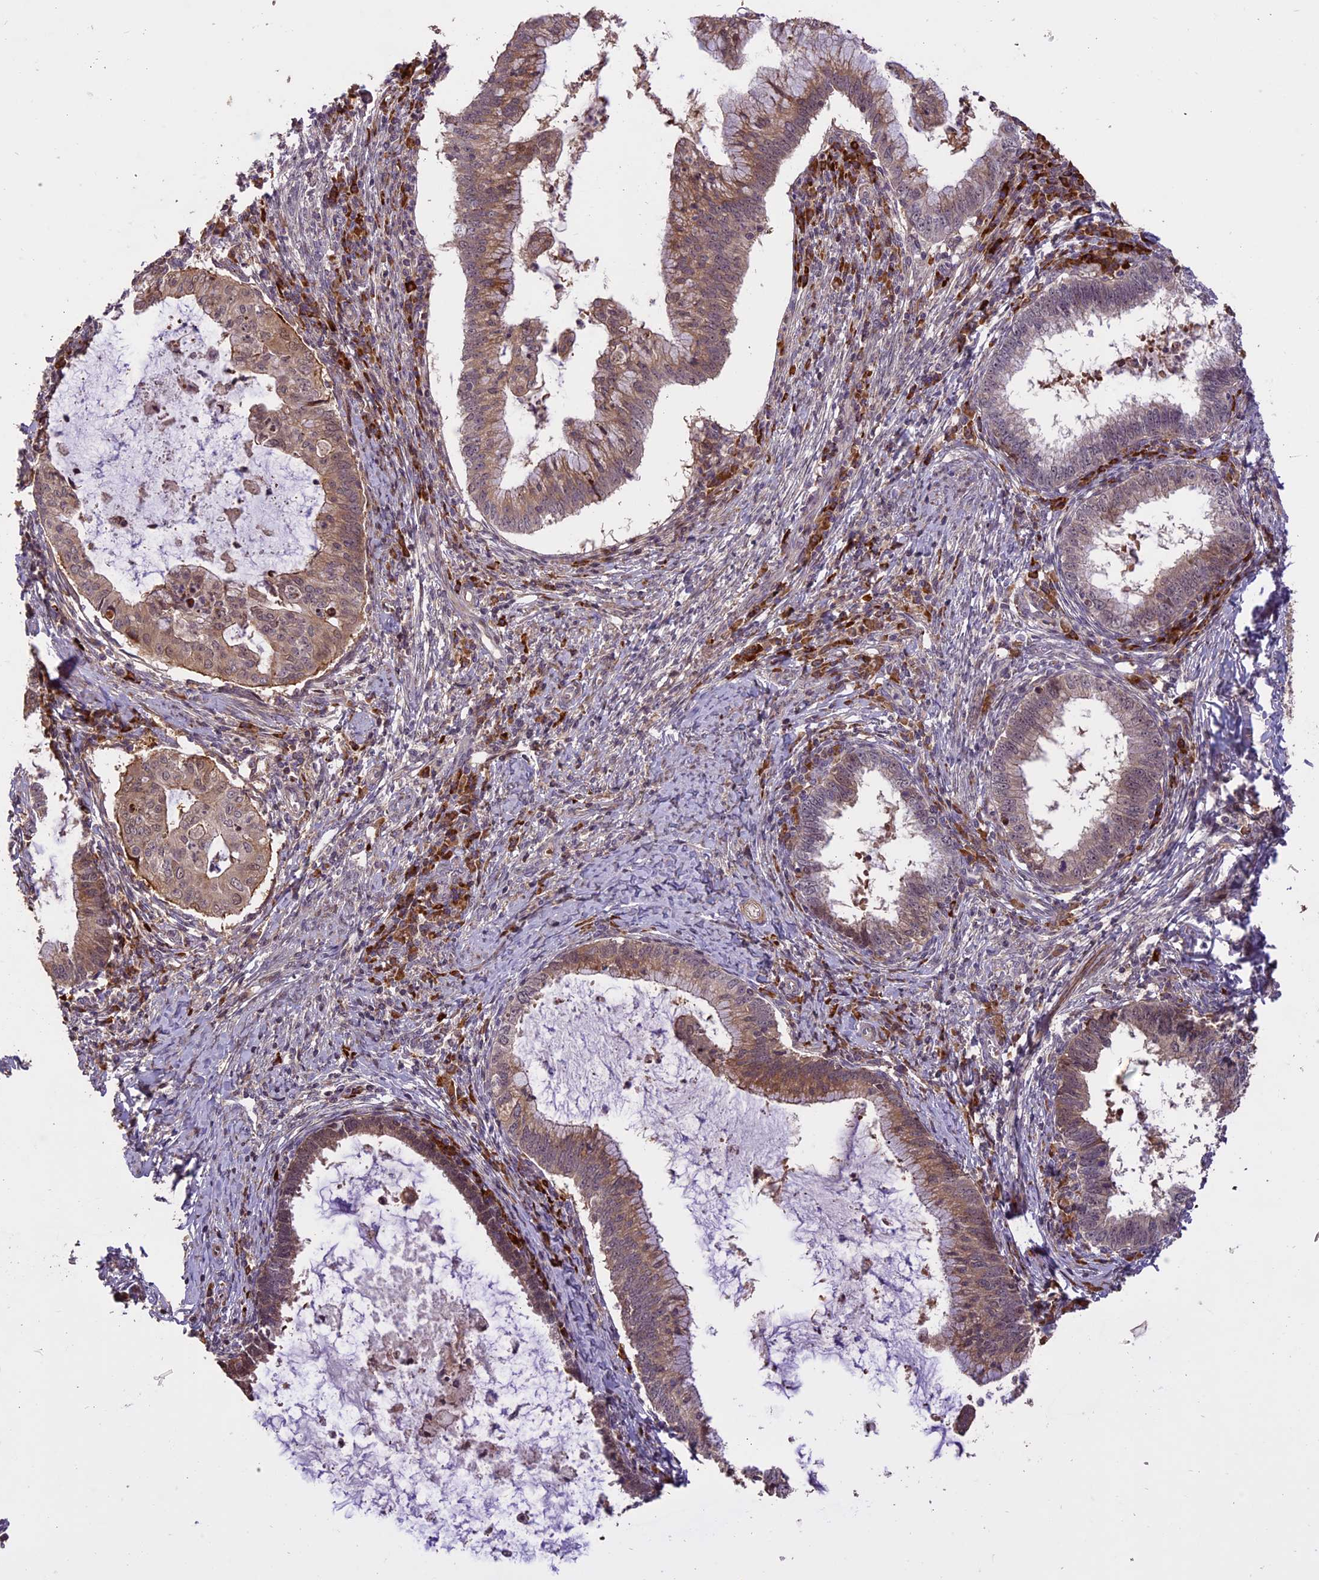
{"staining": {"intensity": "weak", "quantity": "25%-75%", "location": "cytoplasmic/membranous"}, "tissue": "cervical cancer", "cell_type": "Tumor cells", "image_type": "cancer", "snomed": [{"axis": "morphology", "description": "Adenocarcinoma, NOS"}, {"axis": "topography", "description": "Cervix"}], "caption": "Weak cytoplasmic/membranous positivity is present in about 25%-75% of tumor cells in adenocarcinoma (cervical).", "gene": "ENHO", "patient": {"sex": "female", "age": 36}}